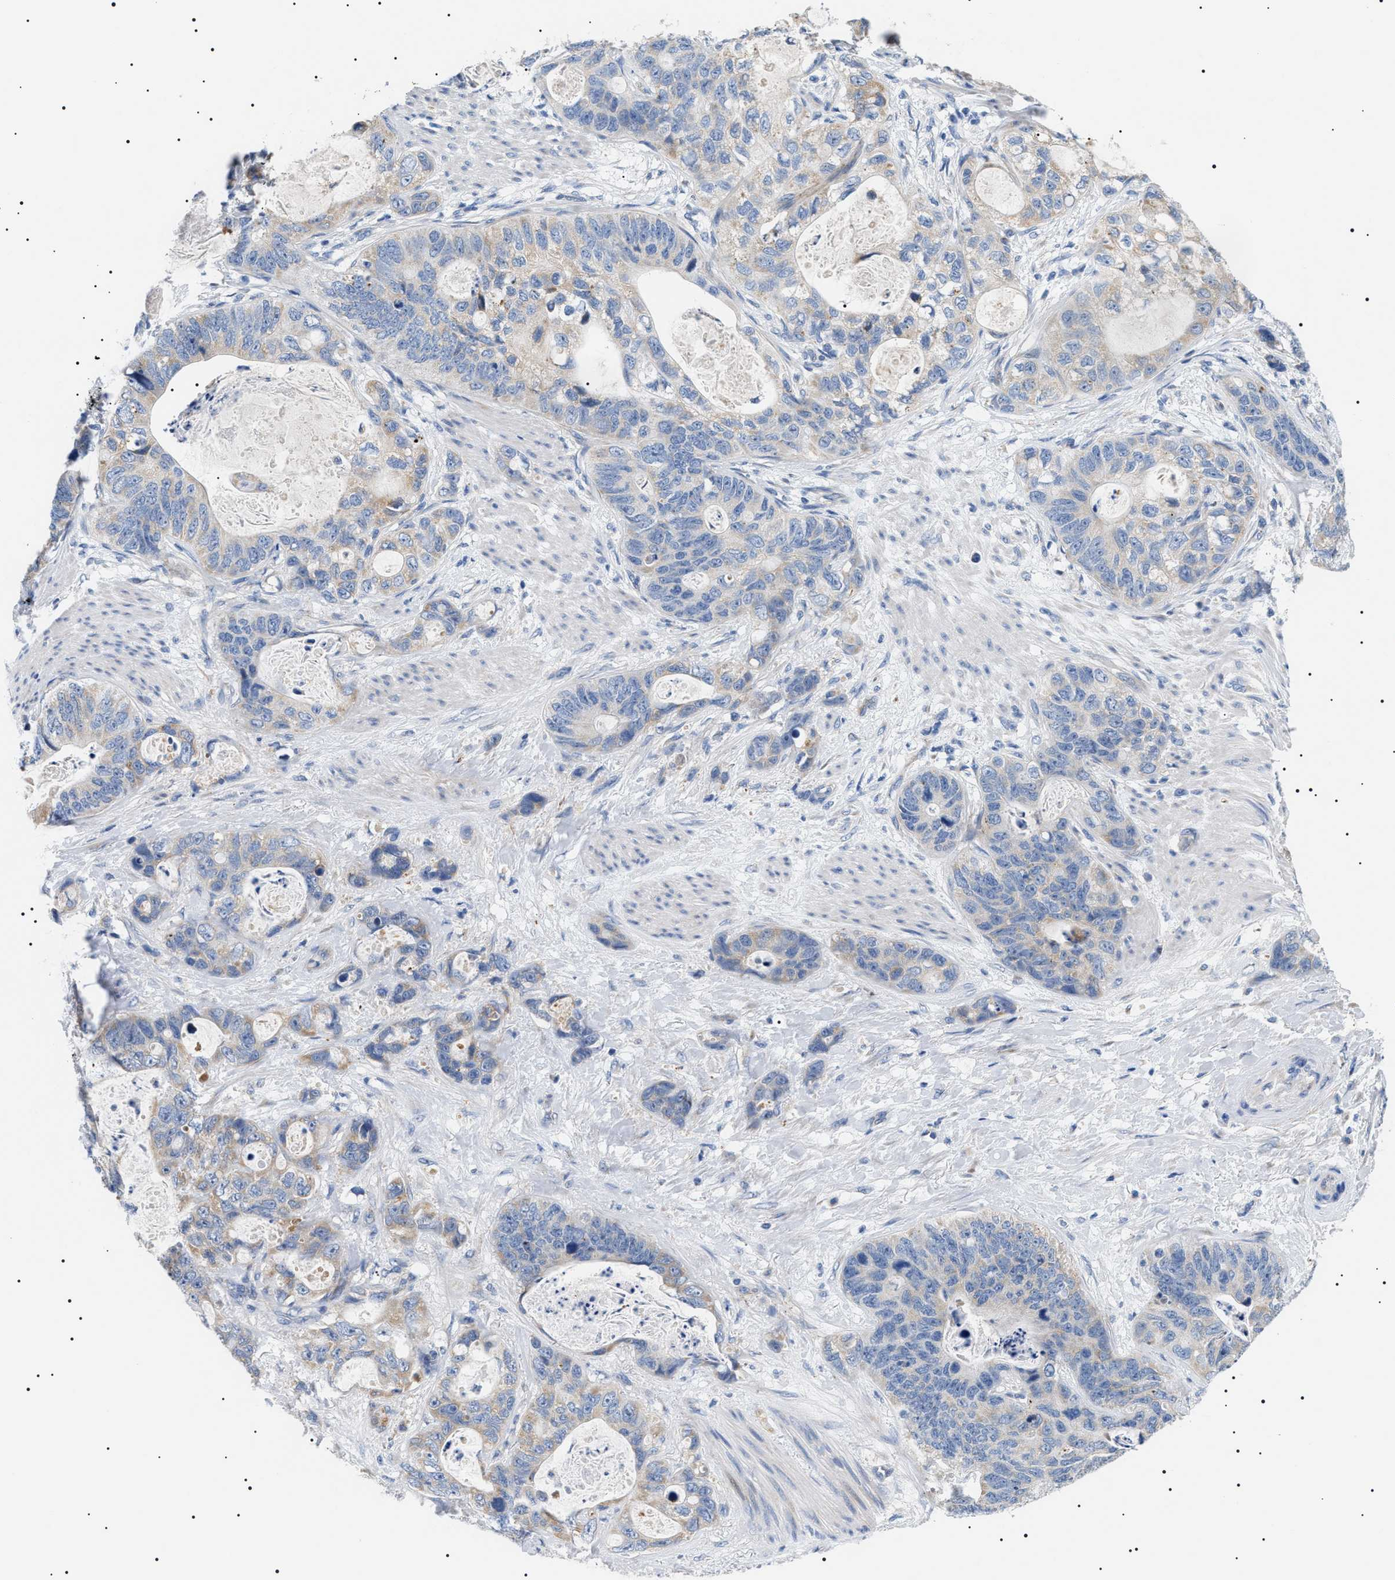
{"staining": {"intensity": "weak", "quantity": "<25%", "location": "cytoplasmic/membranous"}, "tissue": "stomach cancer", "cell_type": "Tumor cells", "image_type": "cancer", "snomed": [{"axis": "morphology", "description": "Normal tissue, NOS"}, {"axis": "morphology", "description": "Adenocarcinoma, NOS"}, {"axis": "topography", "description": "Stomach"}], "caption": "A histopathology image of stomach cancer (adenocarcinoma) stained for a protein demonstrates no brown staining in tumor cells.", "gene": "TMEM222", "patient": {"sex": "female", "age": 89}}